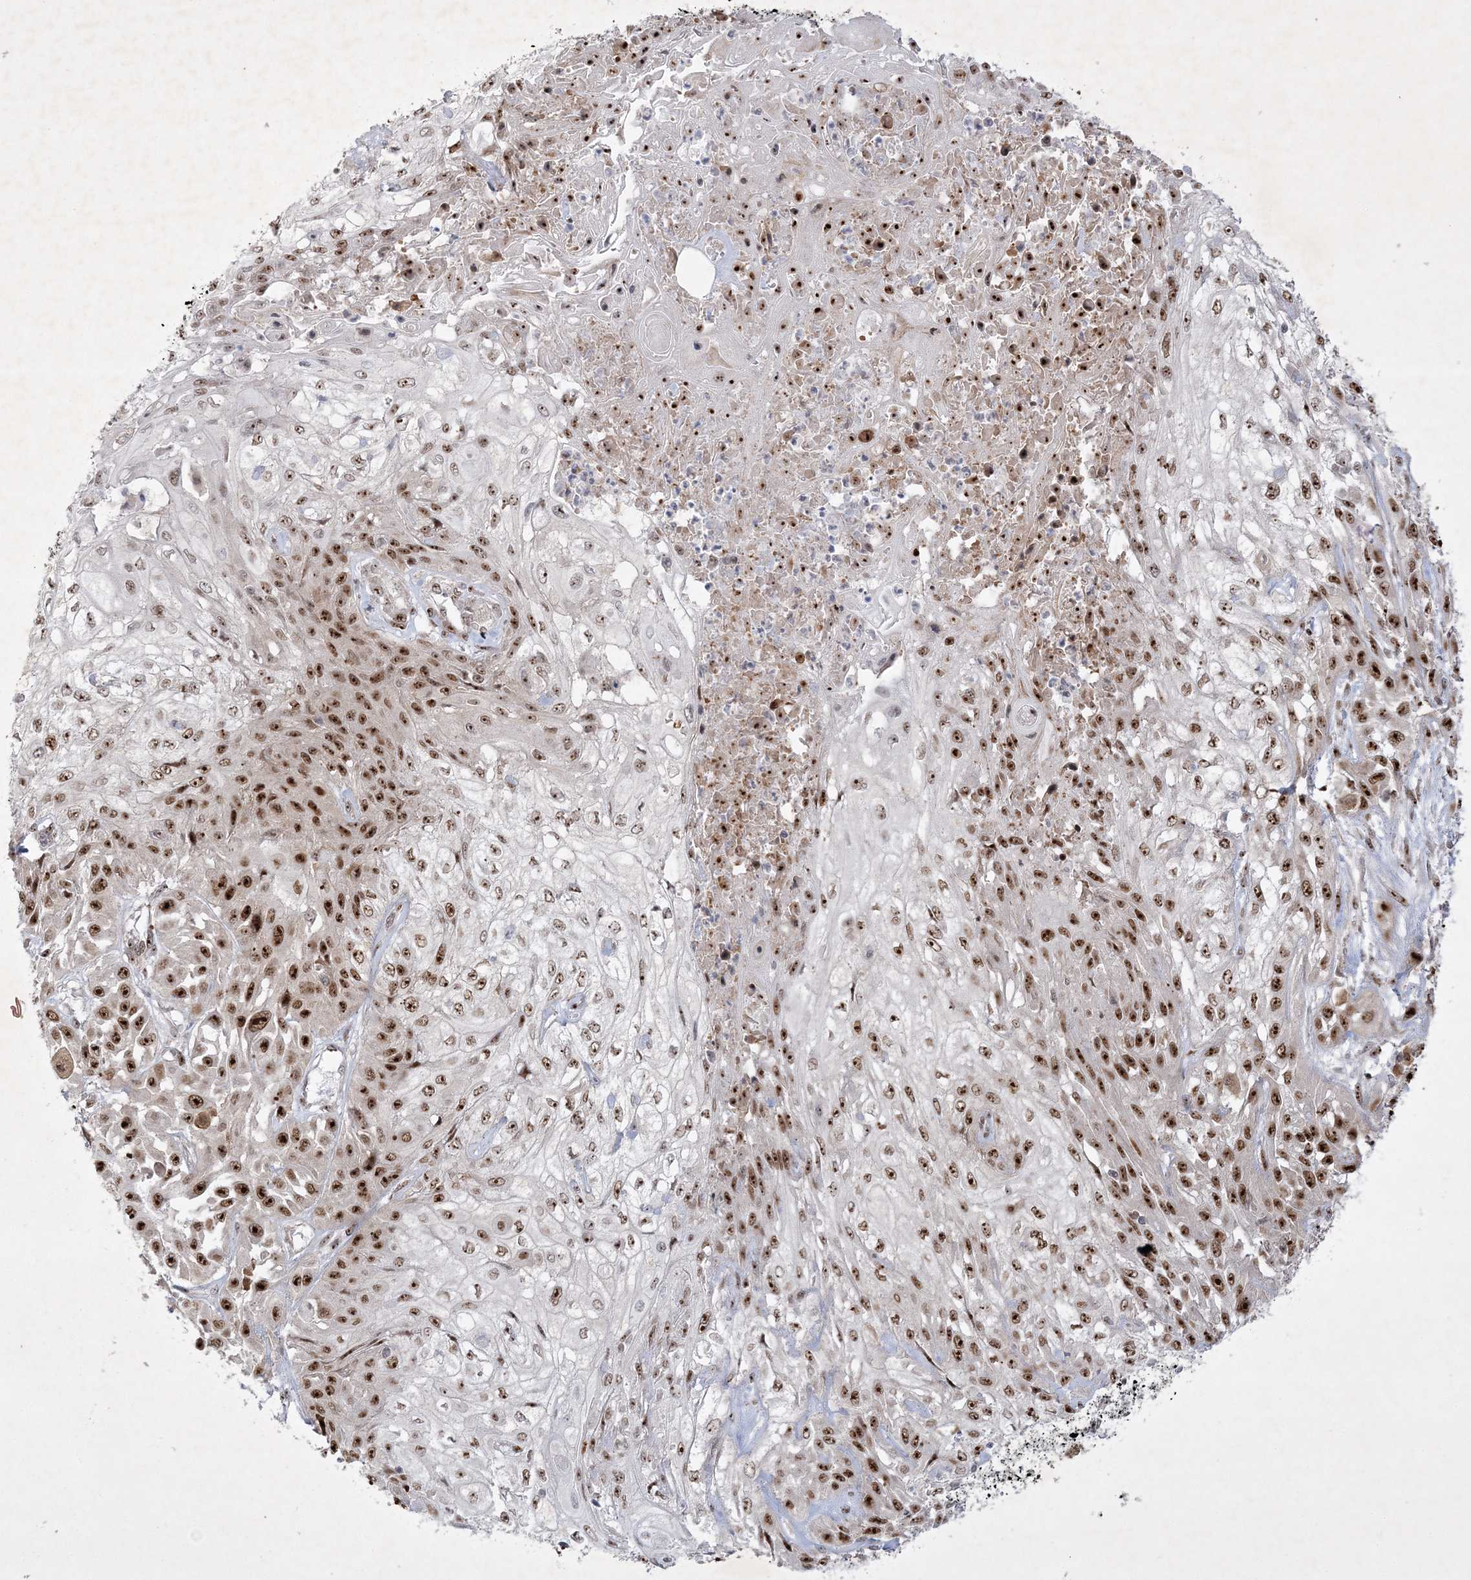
{"staining": {"intensity": "moderate", "quantity": ">75%", "location": "nuclear"}, "tissue": "skin cancer", "cell_type": "Tumor cells", "image_type": "cancer", "snomed": [{"axis": "morphology", "description": "Squamous cell carcinoma, NOS"}, {"axis": "morphology", "description": "Squamous cell carcinoma, metastatic, NOS"}, {"axis": "topography", "description": "Skin"}, {"axis": "topography", "description": "Lymph node"}], "caption": "A medium amount of moderate nuclear staining is appreciated in about >75% of tumor cells in skin squamous cell carcinoma tissue.", "gene": "NPM3", "patient": {"sex": "male", "age": 75}}